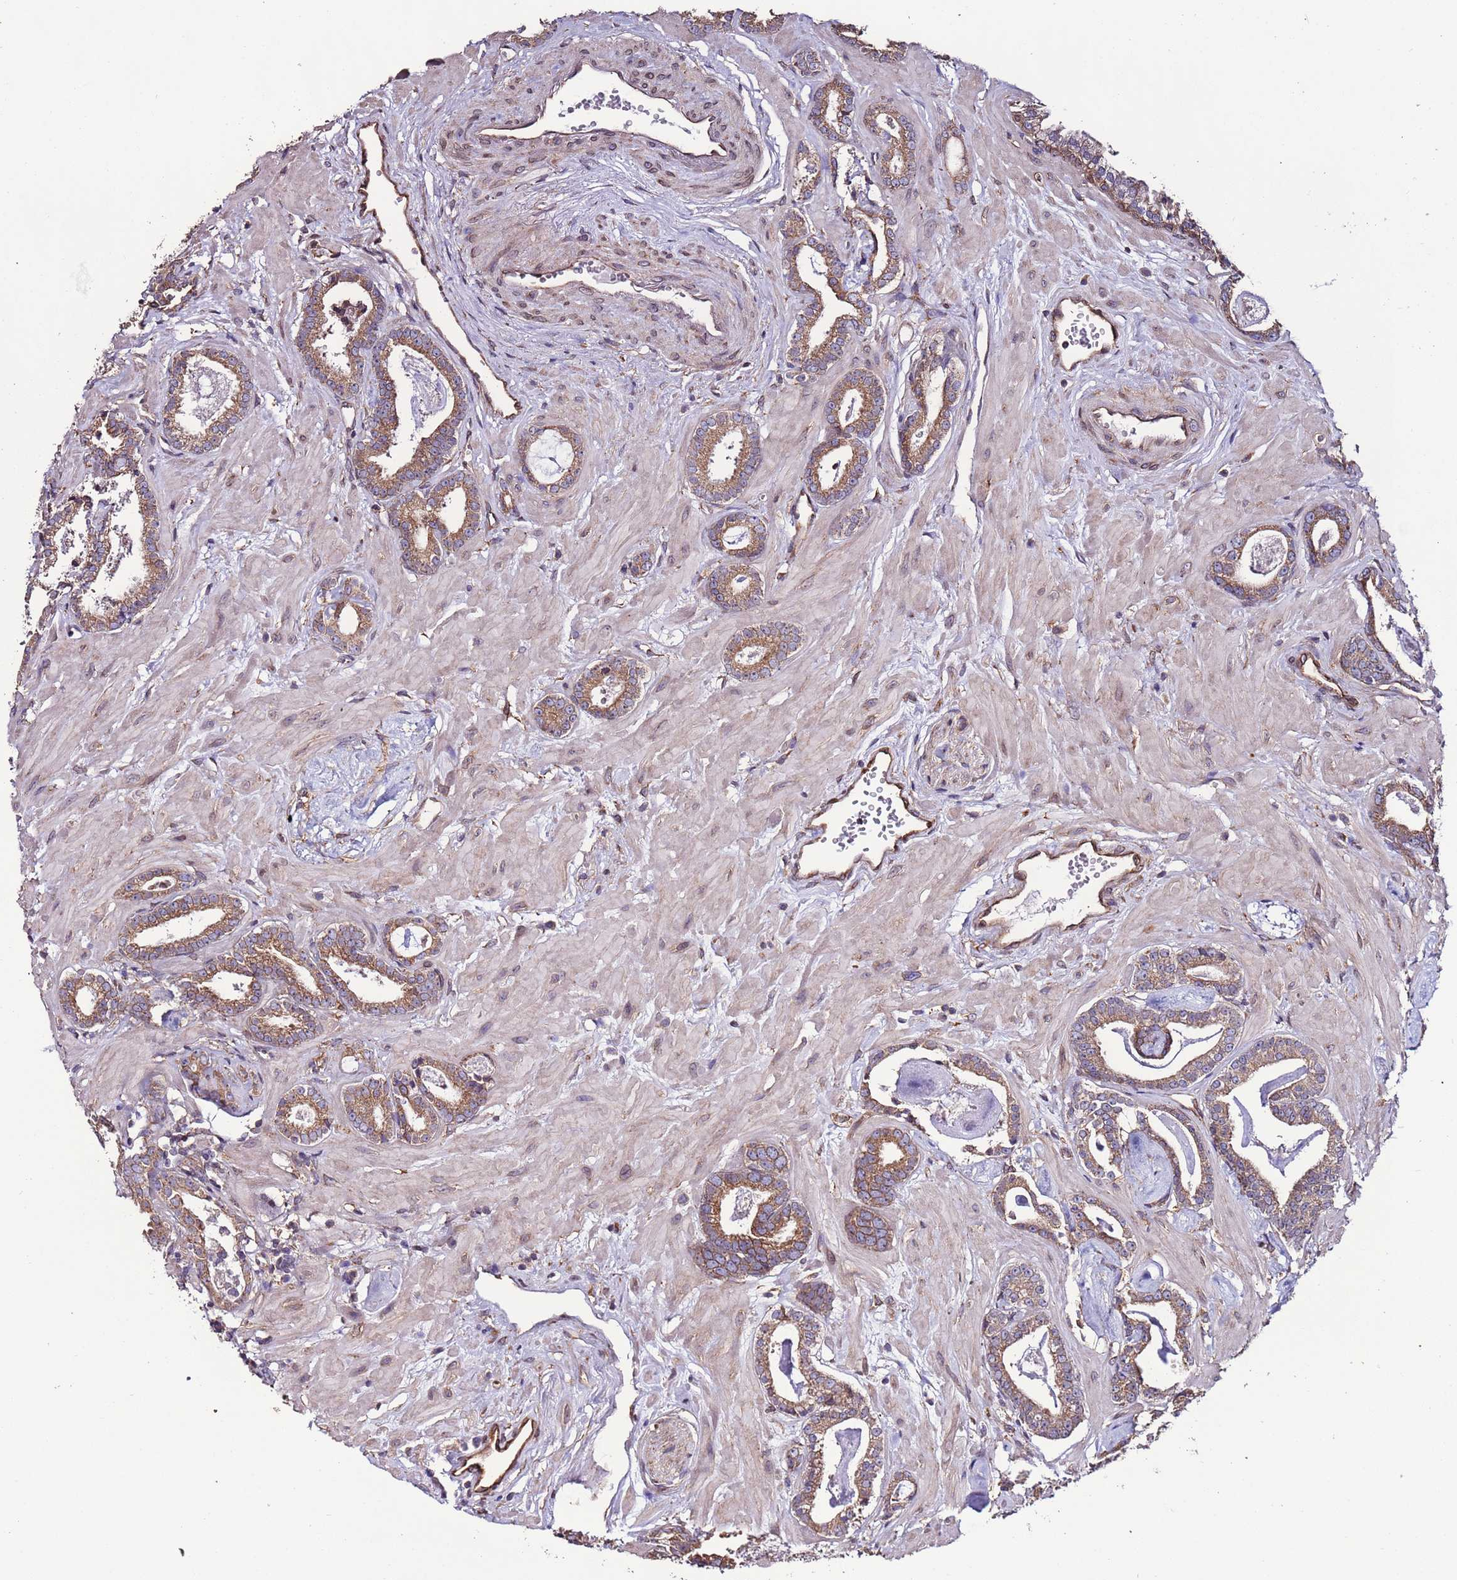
{"staining": {"intensity": "moderate", "quantity": ">75%", "location": "cytoplasmic/membranous"}, "tissue": "prostate cancer", "cell_type": "Tumor cells", "image_type": "cancer", "snomed": [{"axis": "morphology", "description": "Adenocarcinoma, Low grade"}, {"axis": "topography", "description": "Prostate"}], "caption": "Protein analysis of prostate adenocarcinoma (low-grade) tissue exhibits moderate cytoplasmic/membranous staining in approximately >75% of tumor cells. The protein of interest is shown in brown color, while the nuclei are stained blue.", "gene": "SLC41A3", "patient": {"sex": "male", "age": 60}}